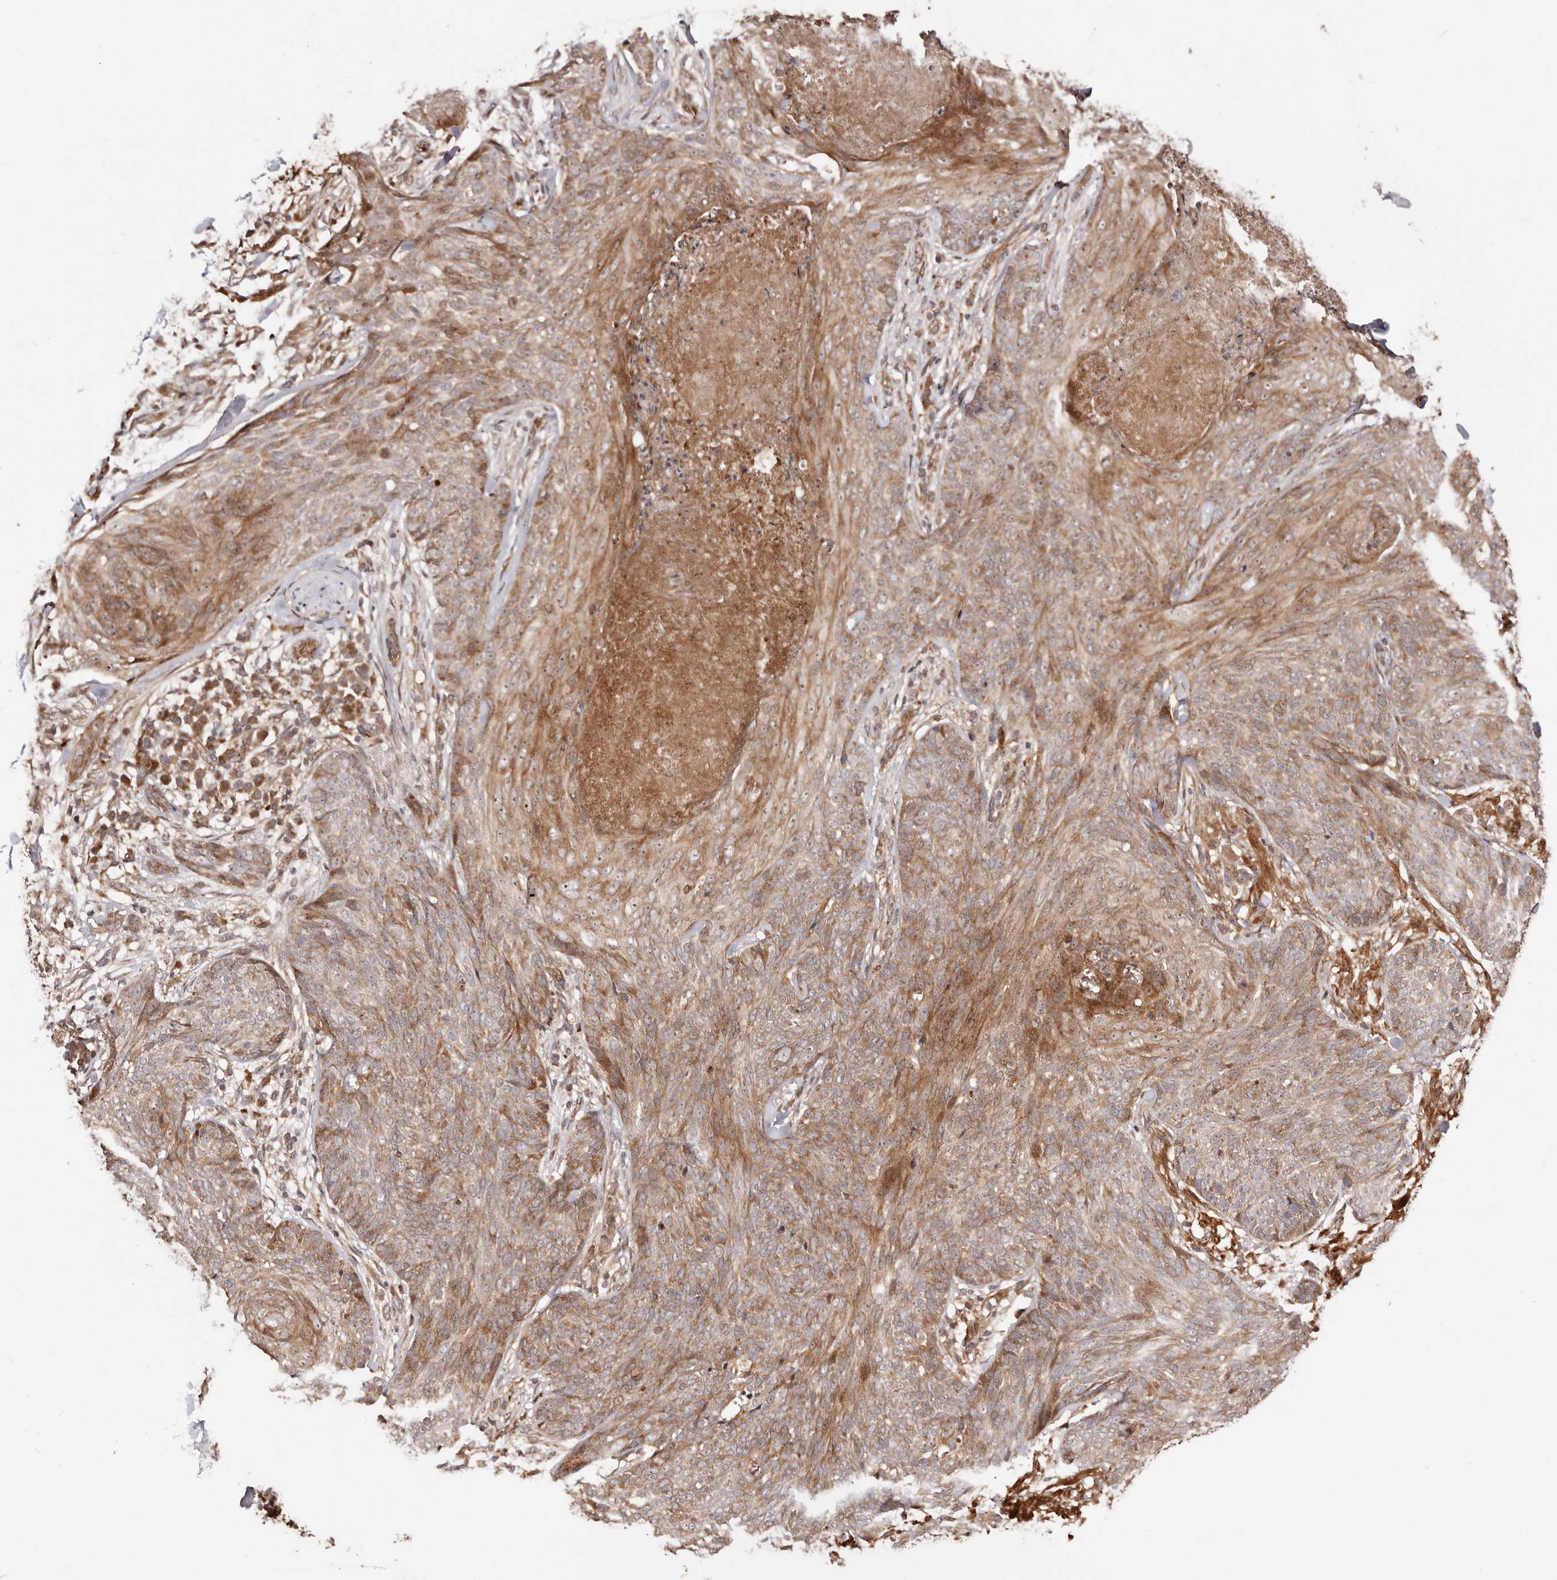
{"staining": {"intensity": "moderate", "quantity": ">75%", "location": "cytoplasmic/membranous"}, "tissue": "skin cancer", "cell_type": "Tumor cells", "image_type": "cancer", "snomed": [{"axis": "morphology", "description": "Basal cell carcinoma"}, {"axis": "topography", "description": "Skin"}], "caption": "Brown immunohistochemical staining in human skin cancer (basal cell carcinoma) displays moderate cytoplasmic/membranous positivity in approximately >75% of tumor cells. (brown staining indicates protein expression, while blue staining denotes nuclei).", "gene": "PTPN22", "patient": {"sex": "male", "age": 85}}